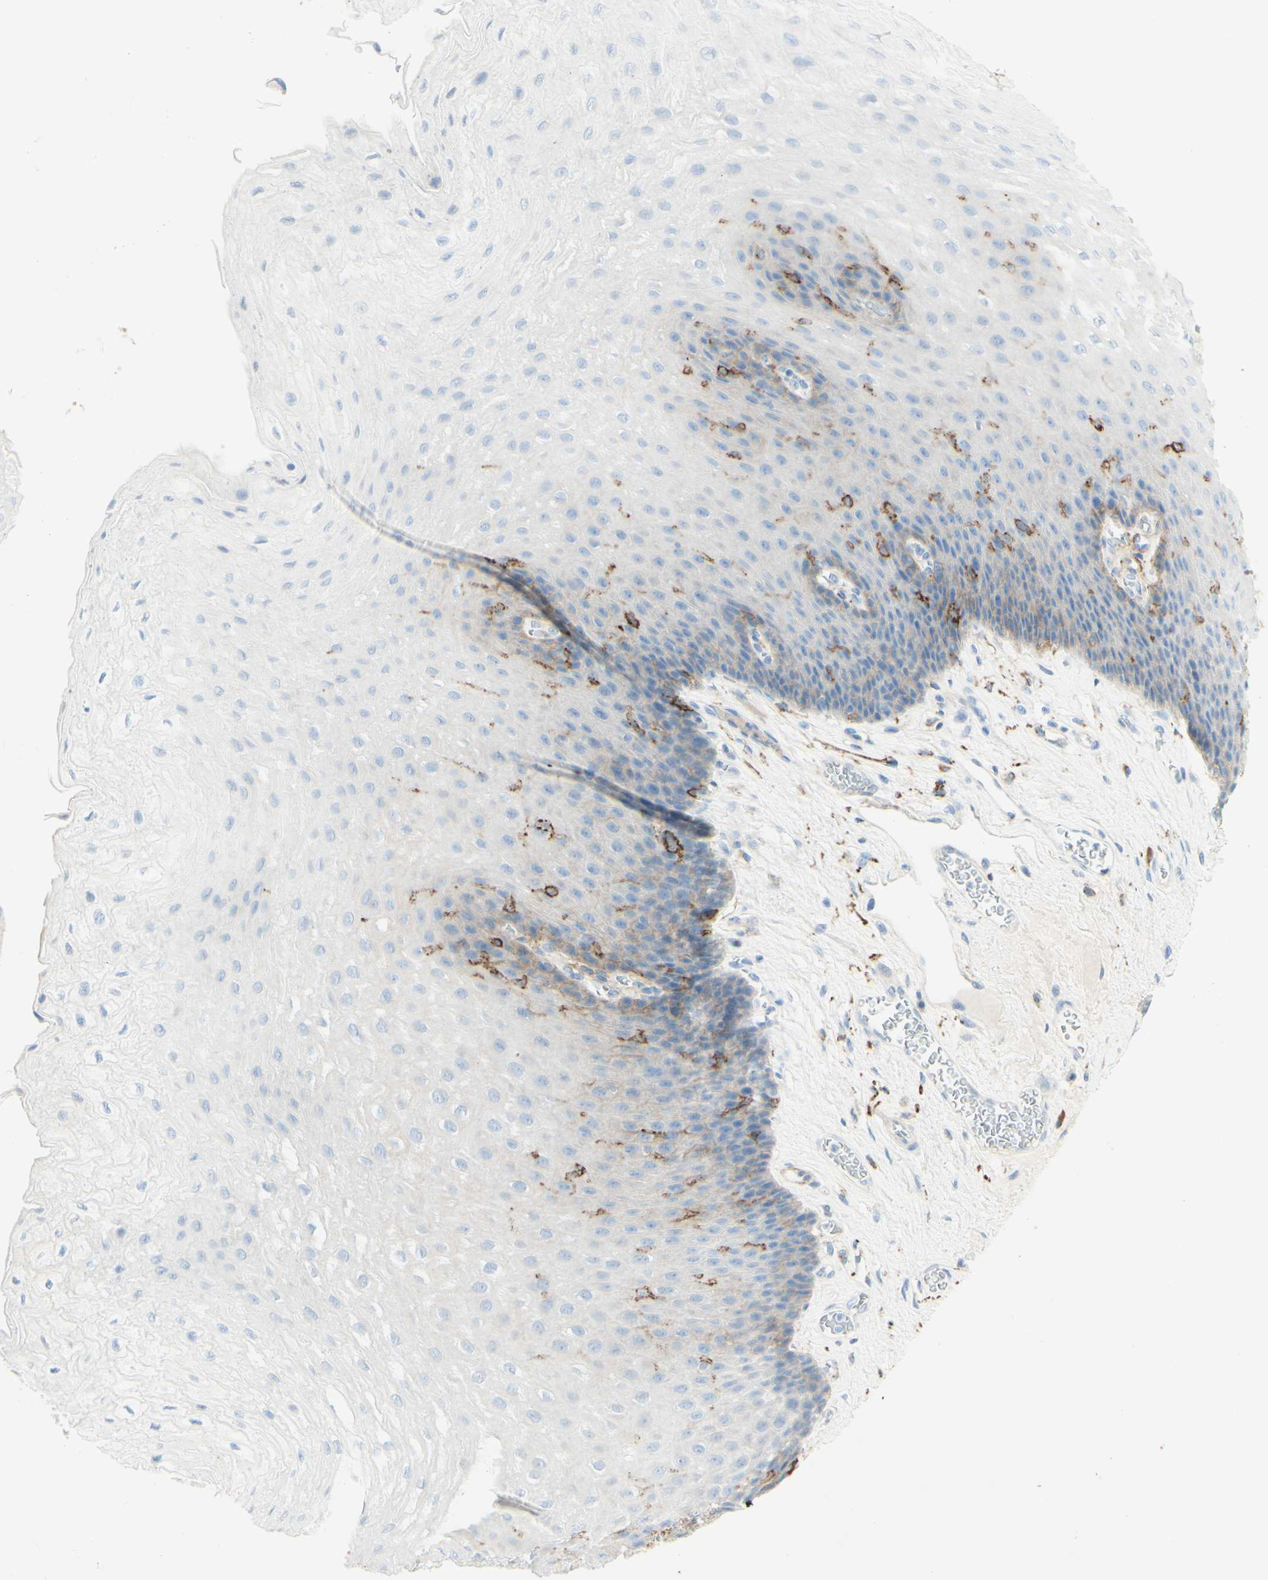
{"staining": {"intensity": "weak", "quantity": "<25%", "location": "cytoplasmic/membranous"}, "tissue": "esophagus", "cell_type": "Squamous epithelial cells", "image_type": "normal", "snomed": [{"axis": "morphology", "description": "Normal tissue, NOS"}, {"axis": "topography", "description": "Esophagus"}], "caption": "High power microscopy micrograph of an immunohistochemistry image of benign esophagus, revealing no significant staining in squamous epithelial cells.", "gene": "ALCAM", "patient": {"sex": "female", "age": 72}}